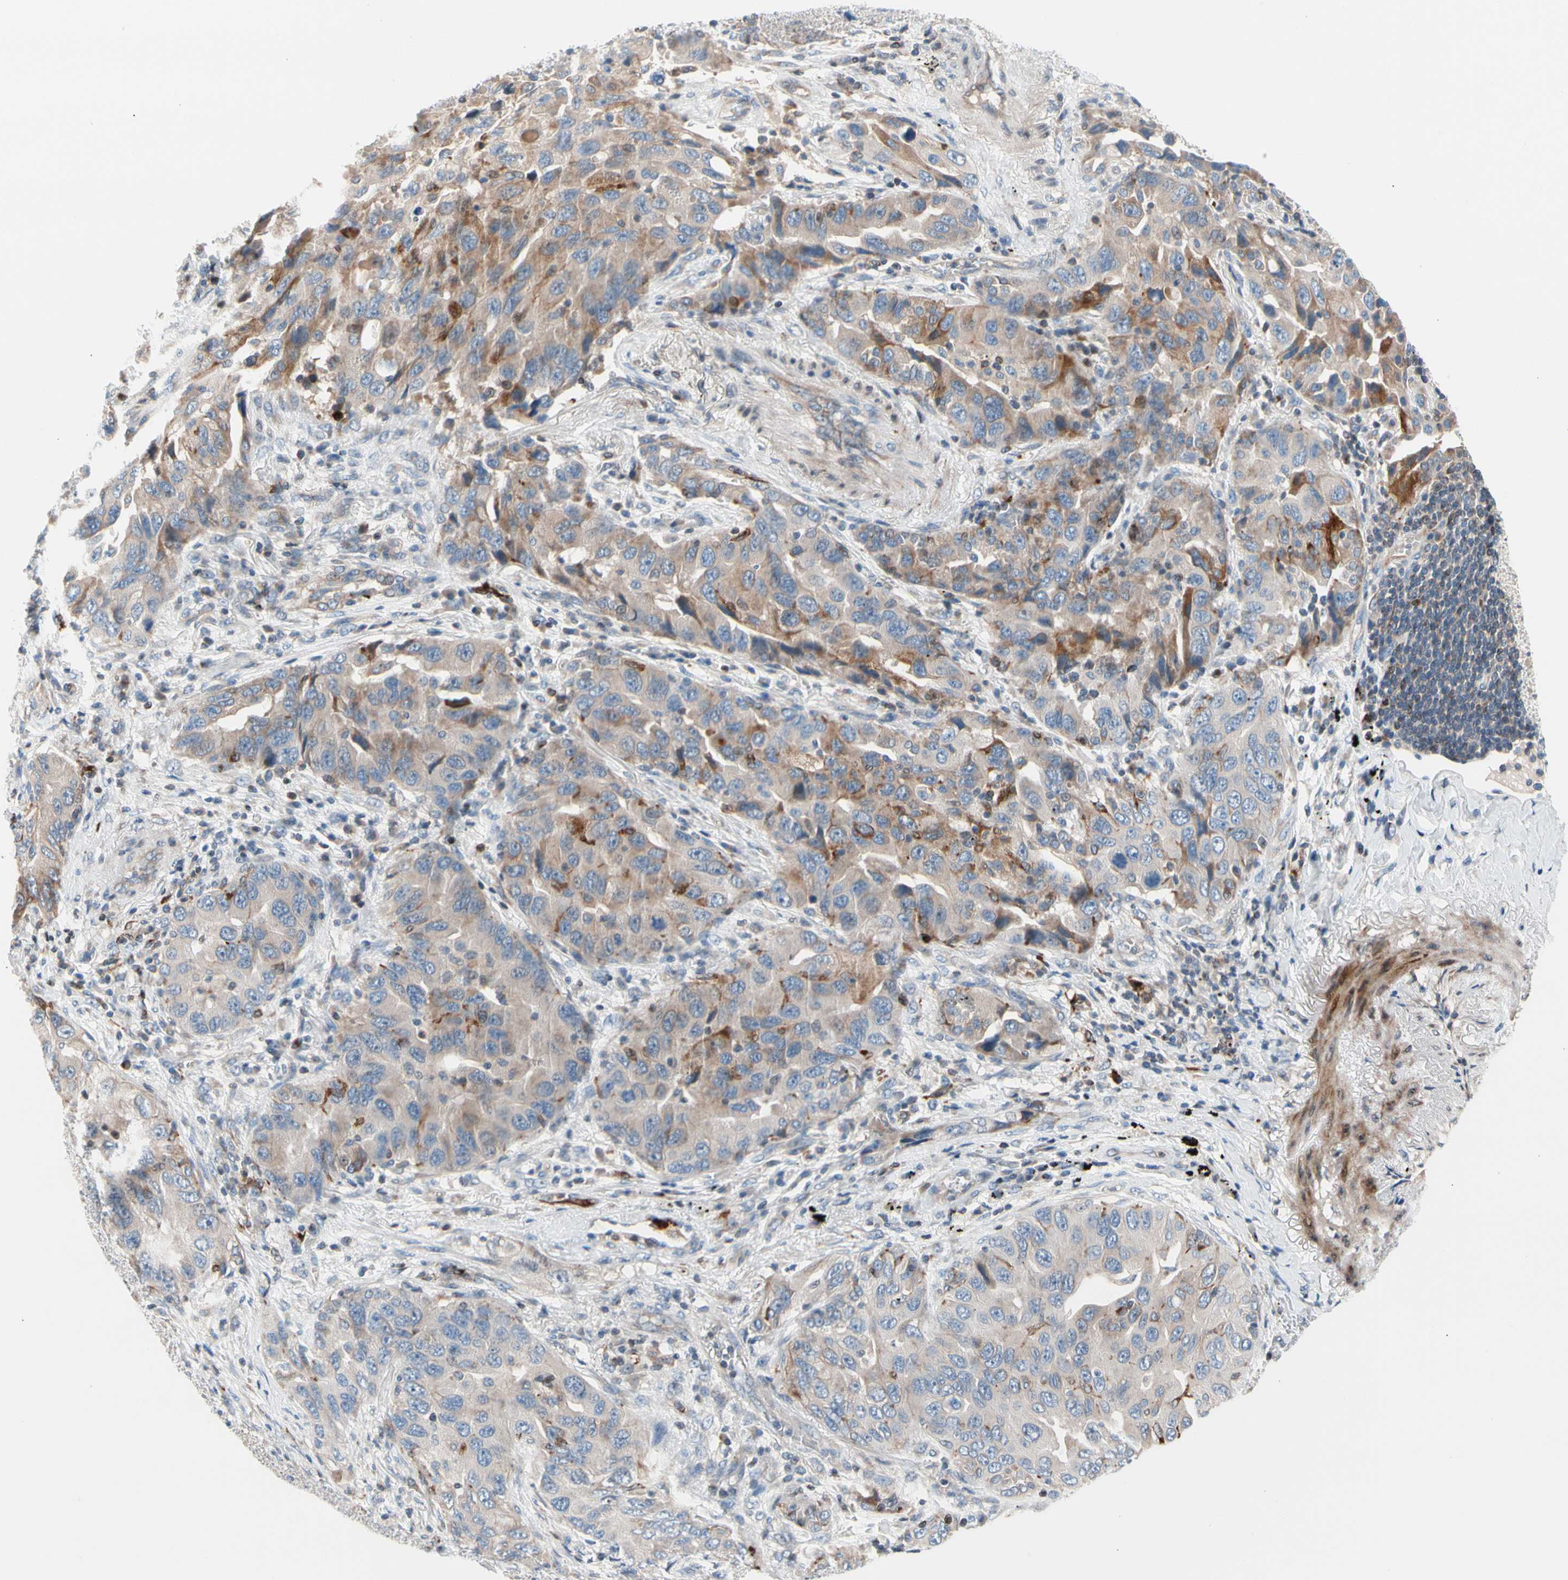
{"staining": {"intensity": "weak", "quantity": "25%-75%", "location": "cytoplasmic/membranous"}, "tissue": "lung cancer", "cell_type": "Tumor cells", "image_type": "cancer", "snomed": [{"axis": "morphology", "description": "Adenocarcinoma, NOS"}, {"axis": "topography", "description": "Lung"}], "caption": "Adenocarcinoma (lung) stained for a protein shows weak cytoplasmic/membranous positivity in tumor cells.", "gene": "MAP3K3", "patient": {"sex": "female", "age": 65}}